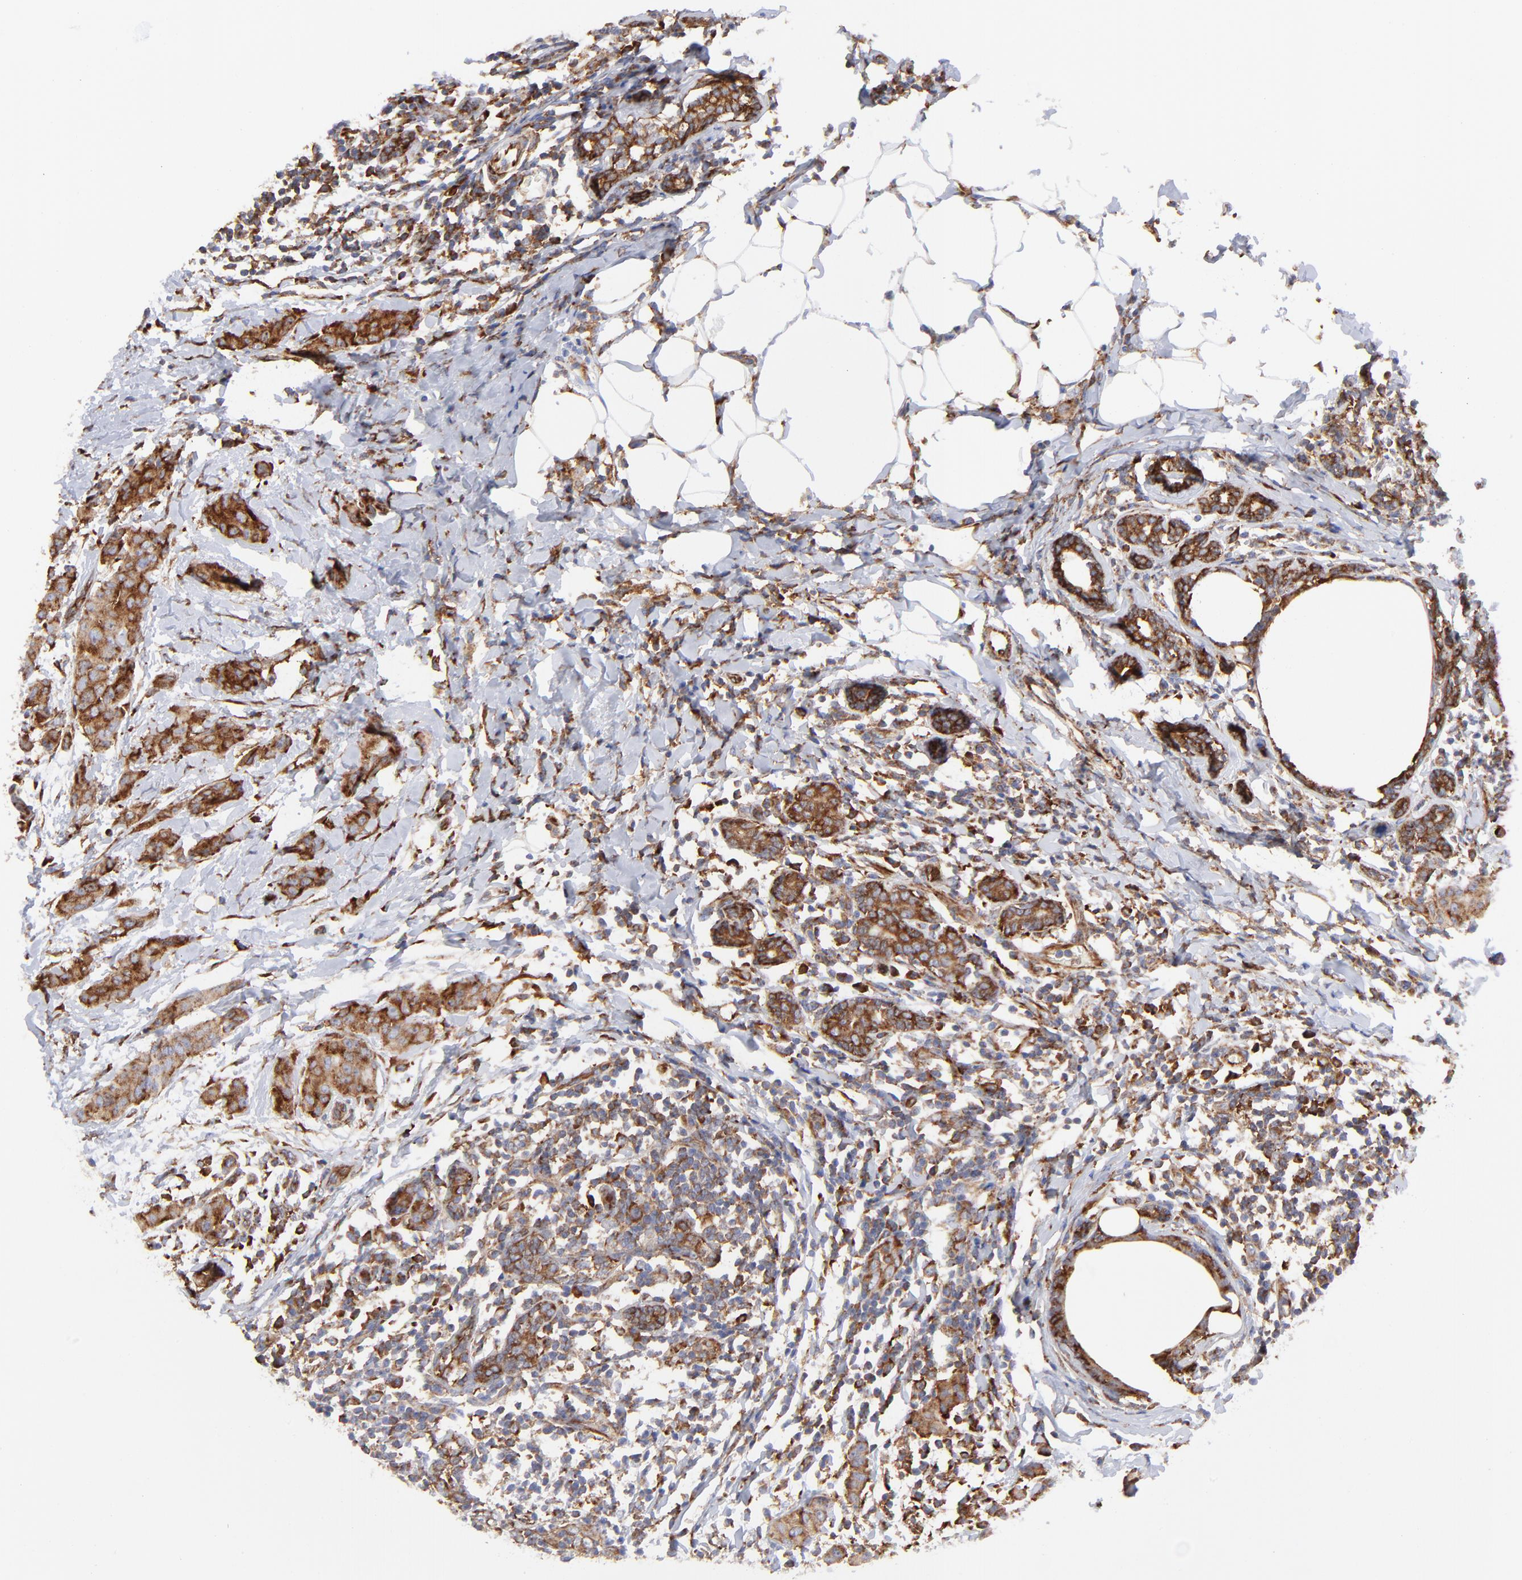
{"staining": {"intensity": "strong", "quantity": ">75%", "location": "cytoplasmic/membranous"}, "tissue": "breast cancer", "cell_type": "Tumor cells", "image_type": "cancer", "snomed": [{"axis": "morphology", "description": "Duct carcinoma"}, {"axis": "topography", "description": "Breast"}], "caption": "Brown immunohistochemical staining in human breast cancer (invasive ductal carcinoma) reveals strong cytoplasmic/membranous positivity in about >75% of tumor cells. (DAB IHC with brightfield microscopy, high magnification).", "gene": "EIF2AK2", "patient": {"sex": "female", "age": 40}}